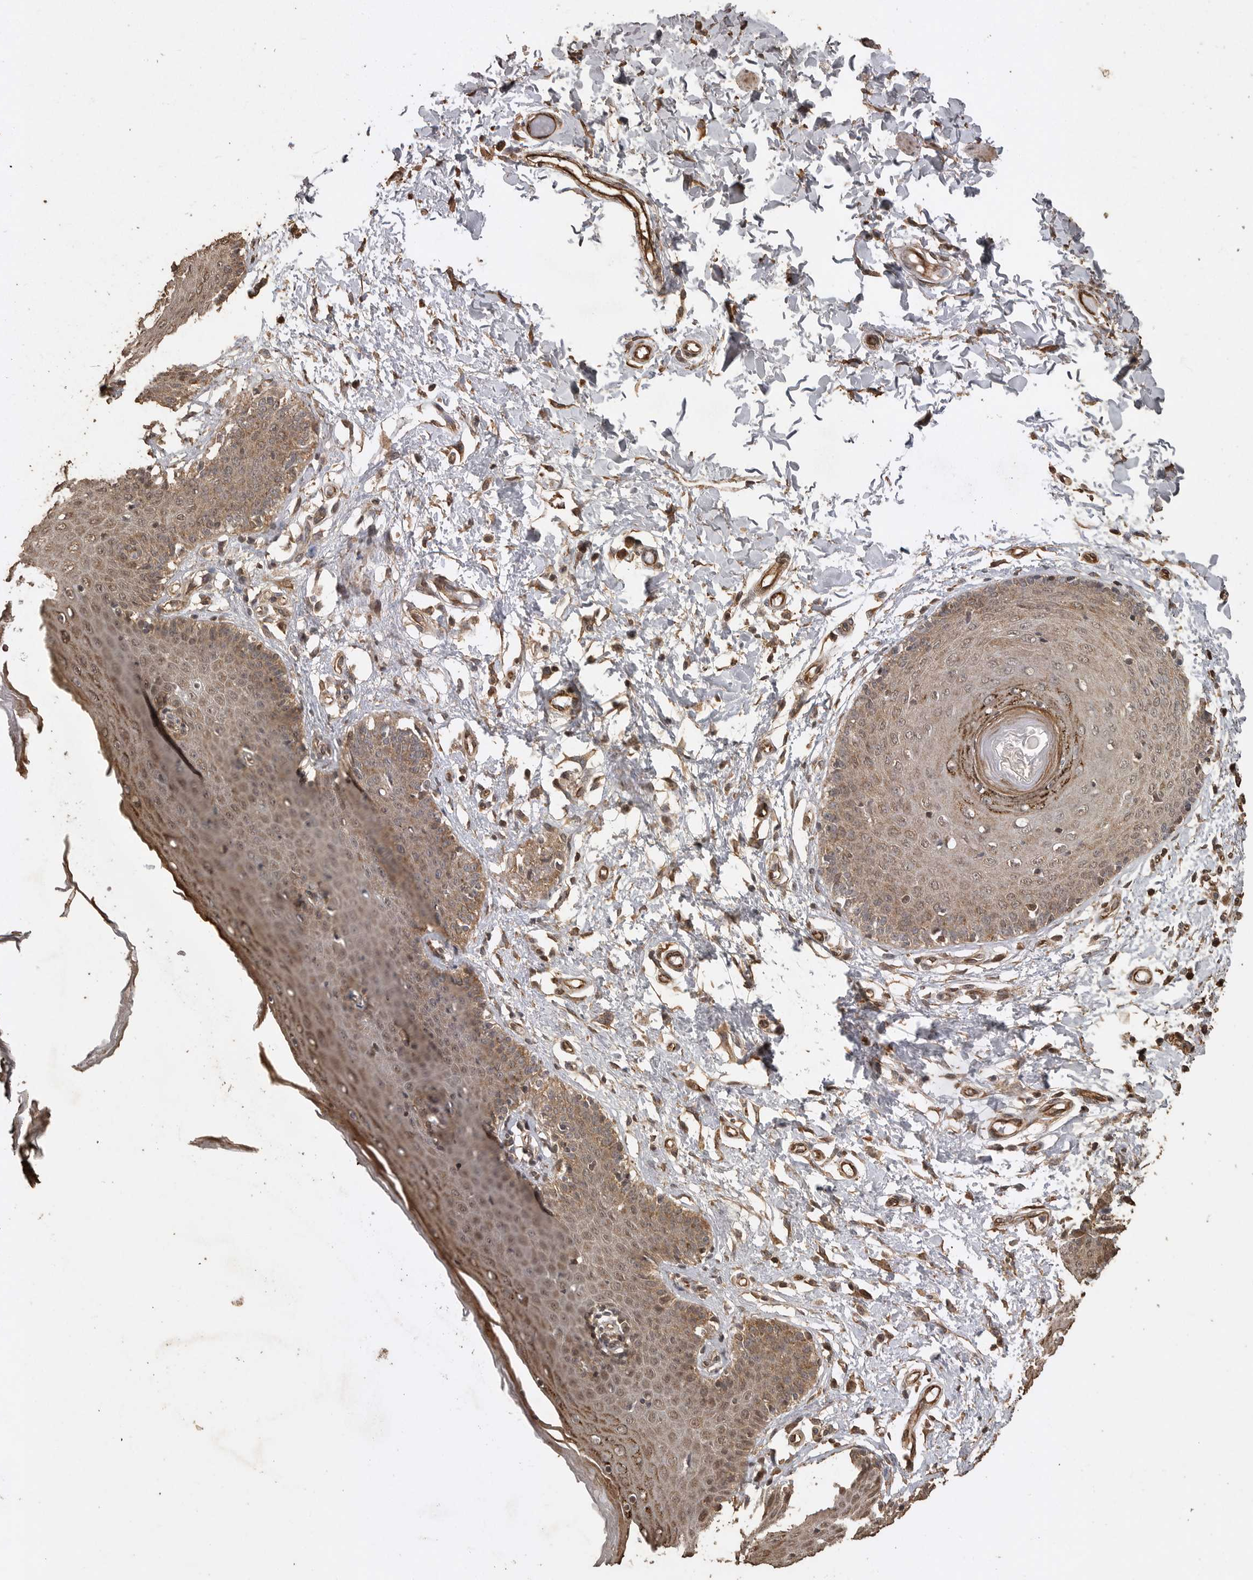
{"staining": {"intensity": "strong", "quantity": ">75%", "location": "cytoplasmic/membranous,nuclear"}, "tissue": "skin", "cell_type": "Epidermal cells", "image_type": "normal", "snomed": [{"axis": "morphology", "description": "Normal tissue, NOS"}, {"axis": "topography", "description": "Vulva"}], "caption": "Skin stained with DAB immunohistochemistry (IHC) demonstrates high levels of strong cytoplasmic/membranous,nuclear positivity in about >75% of epidermal cells. (DAB (3,3'-diaminobenzidine) = brown stain, brightfield microscopy at high magnification).", "gene": "PINK1", "patient": {"sex": "female", "age": 66}}